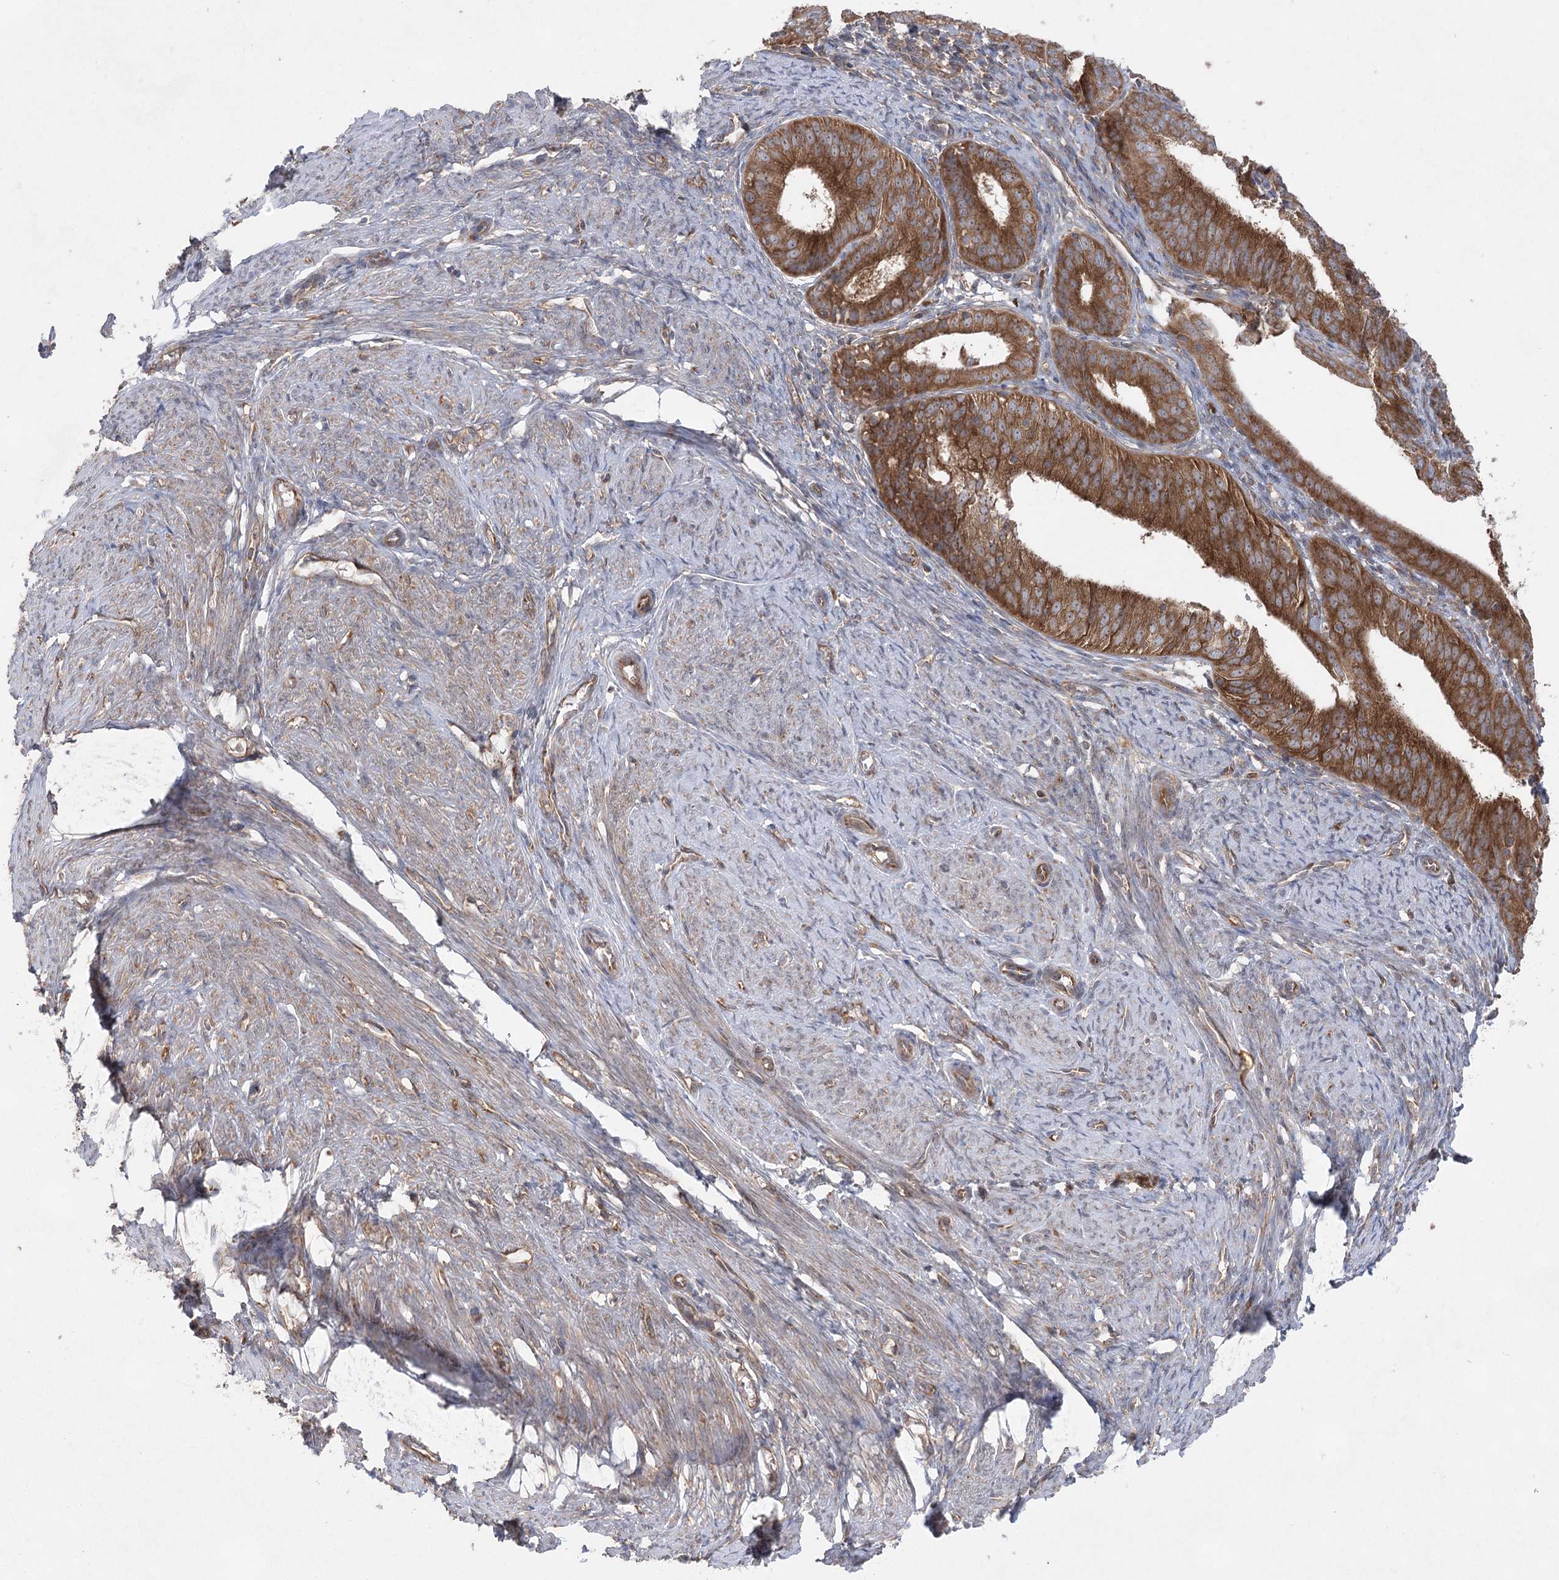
{"staining": {"intensity": "moderate", "quantity": ">75%", "location": "cytoplasmic/membranous"}, "tissue": "endometrial cancer", "cell_type": "Tumor cells", "image_type": "cancer", "snomed": [{"axis": "morphology", "description": "Adenocarcinoma, NOS"}, {"axis": "topography", "description": "Endometrium"}], "caption": "Protein expression analysis of human adenocarcinoma (endometrial) reveals moderate cytoplasmic/membranous expression in approximately >75% of tumor cells.", "gene": "EIF3A", "patient": {"sex": "female", "age": 51}}